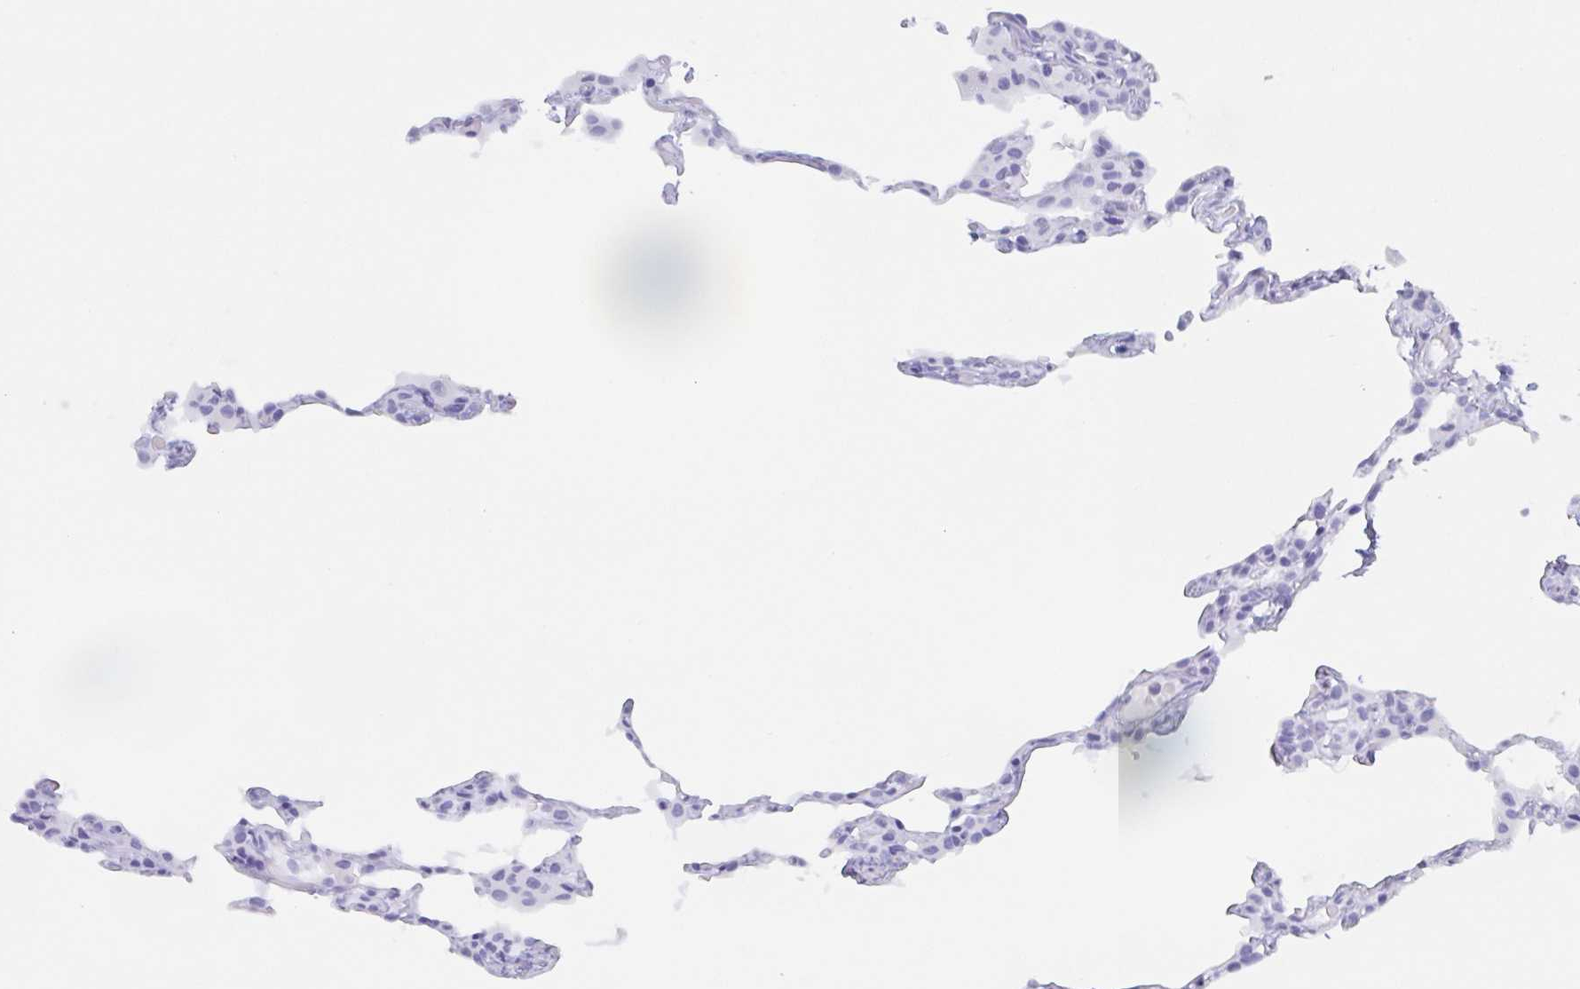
{"staining": {"intensity": "negative", "quantity": "none", "location": "none"}, "tissue": "lung", "cell_type": "Alveolar cells", "image_type": "normal", "snomed": [{"axis": "morphology", "description": "Normal tissue, NOS"}, {"axis": "topography", "description": "Lung"}], "caption": "Alveolar cells are negative for brown protein staining in normal lung. (DAB (3,3'-diaminobenzidine) immunohistochemistry (IHC) visualized using brightfield microscopy, high magnification).", "gene": "POU2F3", "patient": {"sex": "female", "age": 57}}